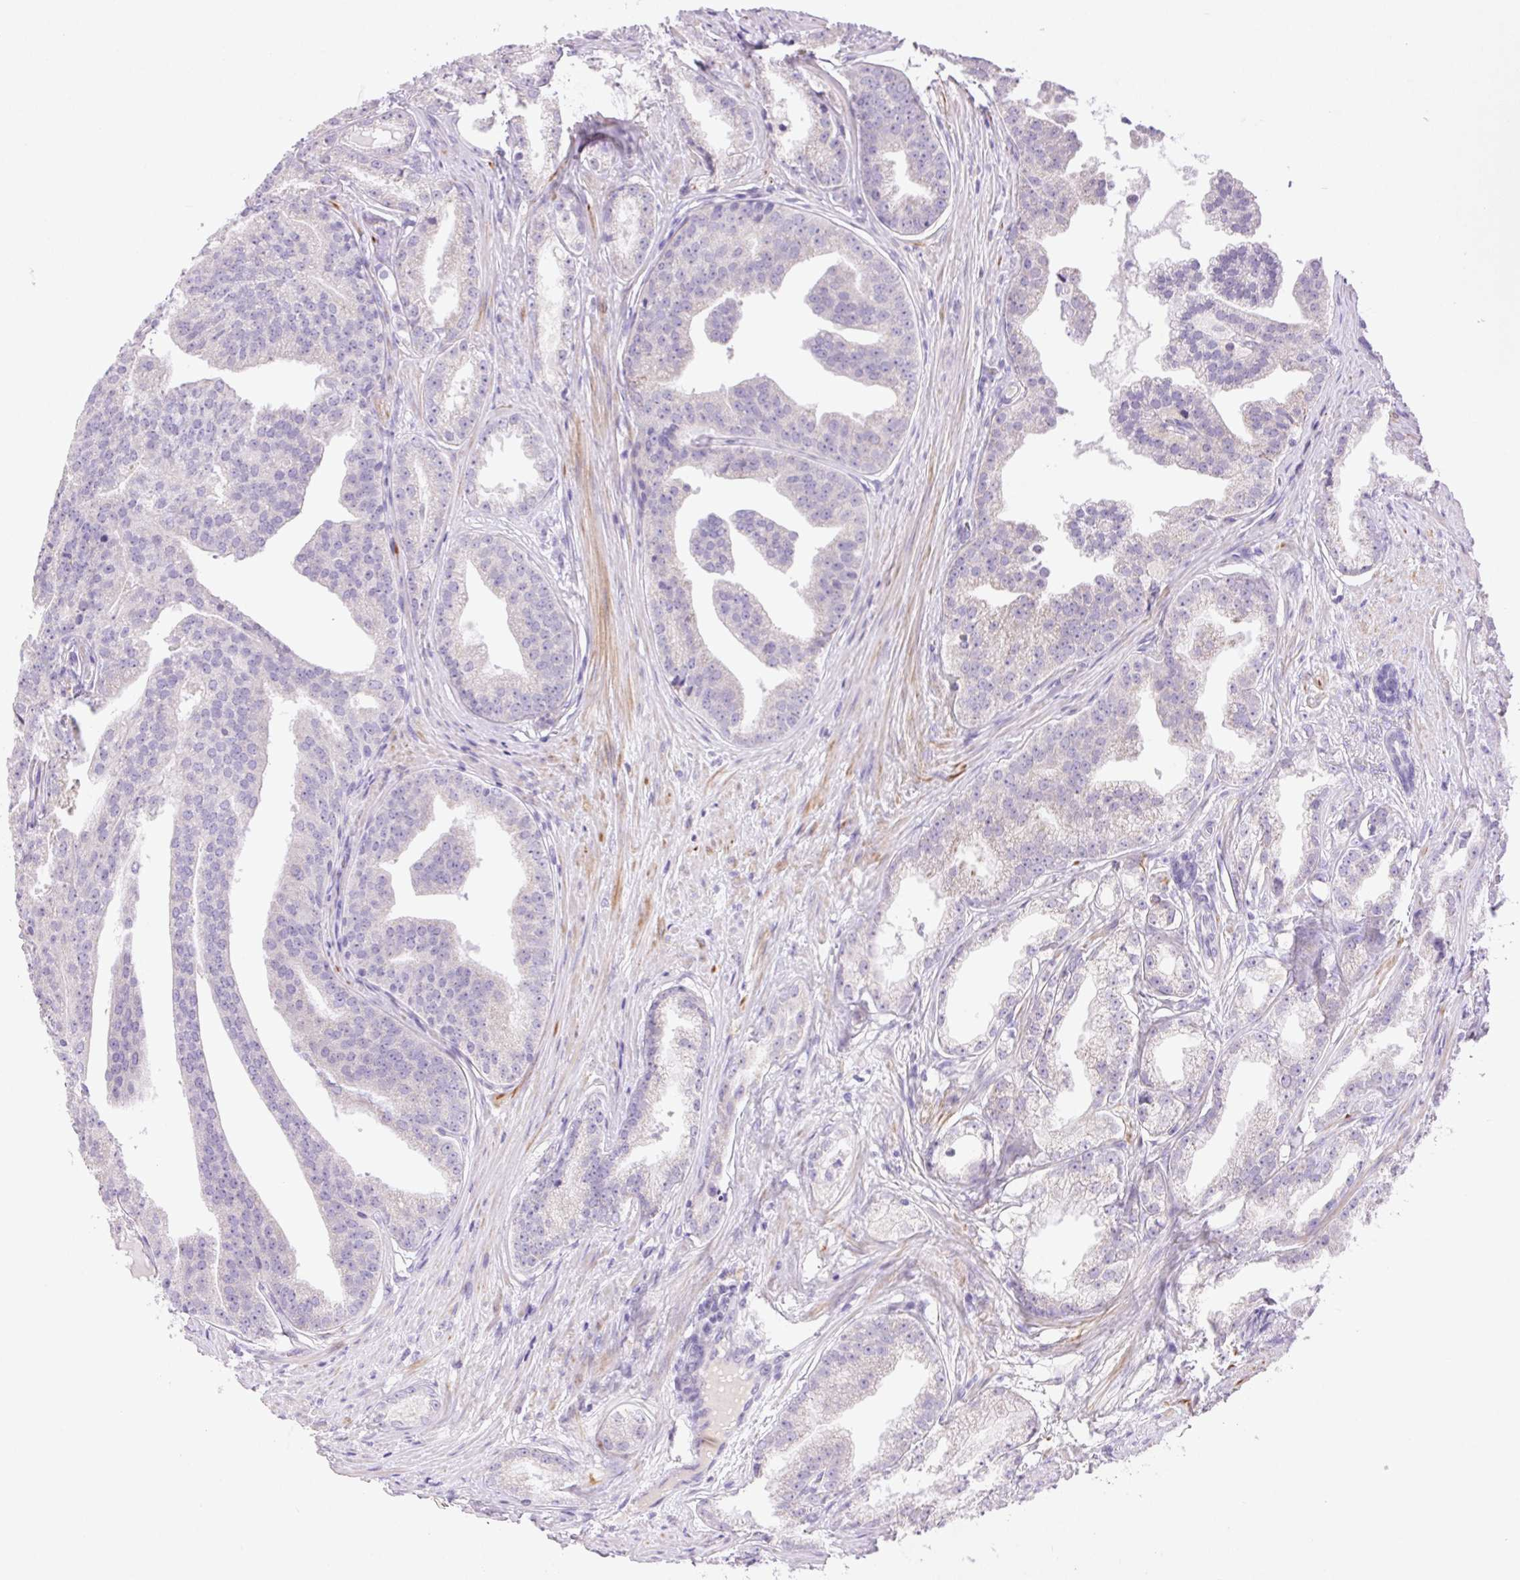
{"staining": {"intensity": "negative", "quantity": "none", "location": "none"}, "tissue": "prostate cancer", "cell_type": "Tumor cells", "image_type": "cancer", "snomed": [{"axis": "morphology", "description": "Adenocarcinoma, Low grade"}, {"axis": "topography", "description": "Prostate"}], "caption": "Immunohistochemistry (IHC) histopathology image of neoplastic tissue: prostate cancer stained with DAB demonstrates no significant protein positivity in tumor cells.", "gene": "ARHGAP11B", "patient": {"sex": "male", "age": 65}}